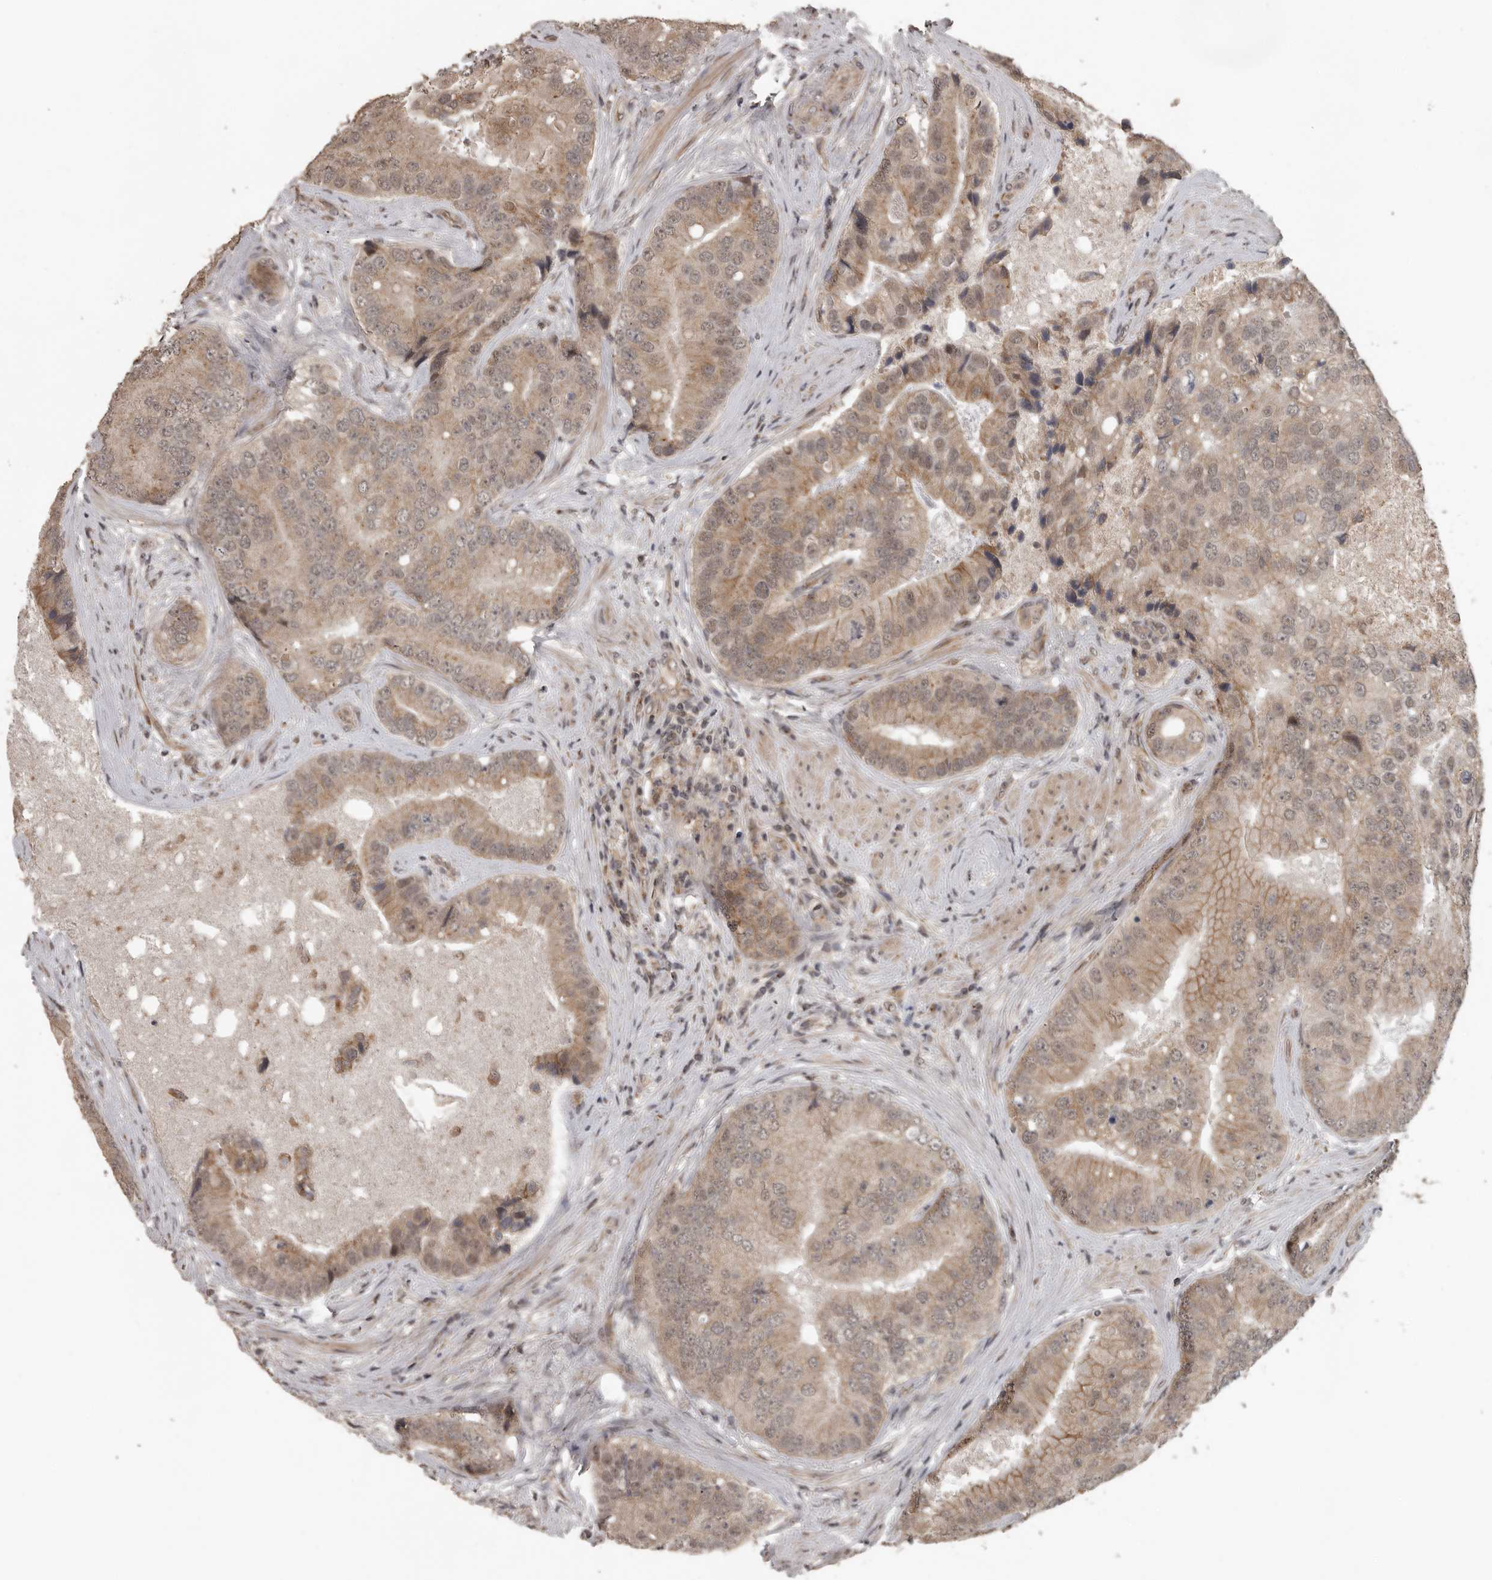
{"staining": {"intensity": "weak", "quantity": ">75%", "location": "cytoplasmic/membranous,nuclear"}, "tissue": "prostate cancer", "cell_type": "Tumor cells", "image_type": "cancer", "snomed": [{"axis": "morphology", "description": "Adenocarcinoma, High grade"}, {"axis": "topography", "description": "Prostate"}], "caption": "There is low levels of weak cytoplasmic/membranous and nuclear positivity in tumor cells of prostate cancer, as demonstrated by immunohistochemical staining (brown color).", "gene": "CEP350", "patient": {"sex": "male", "age": 70}}